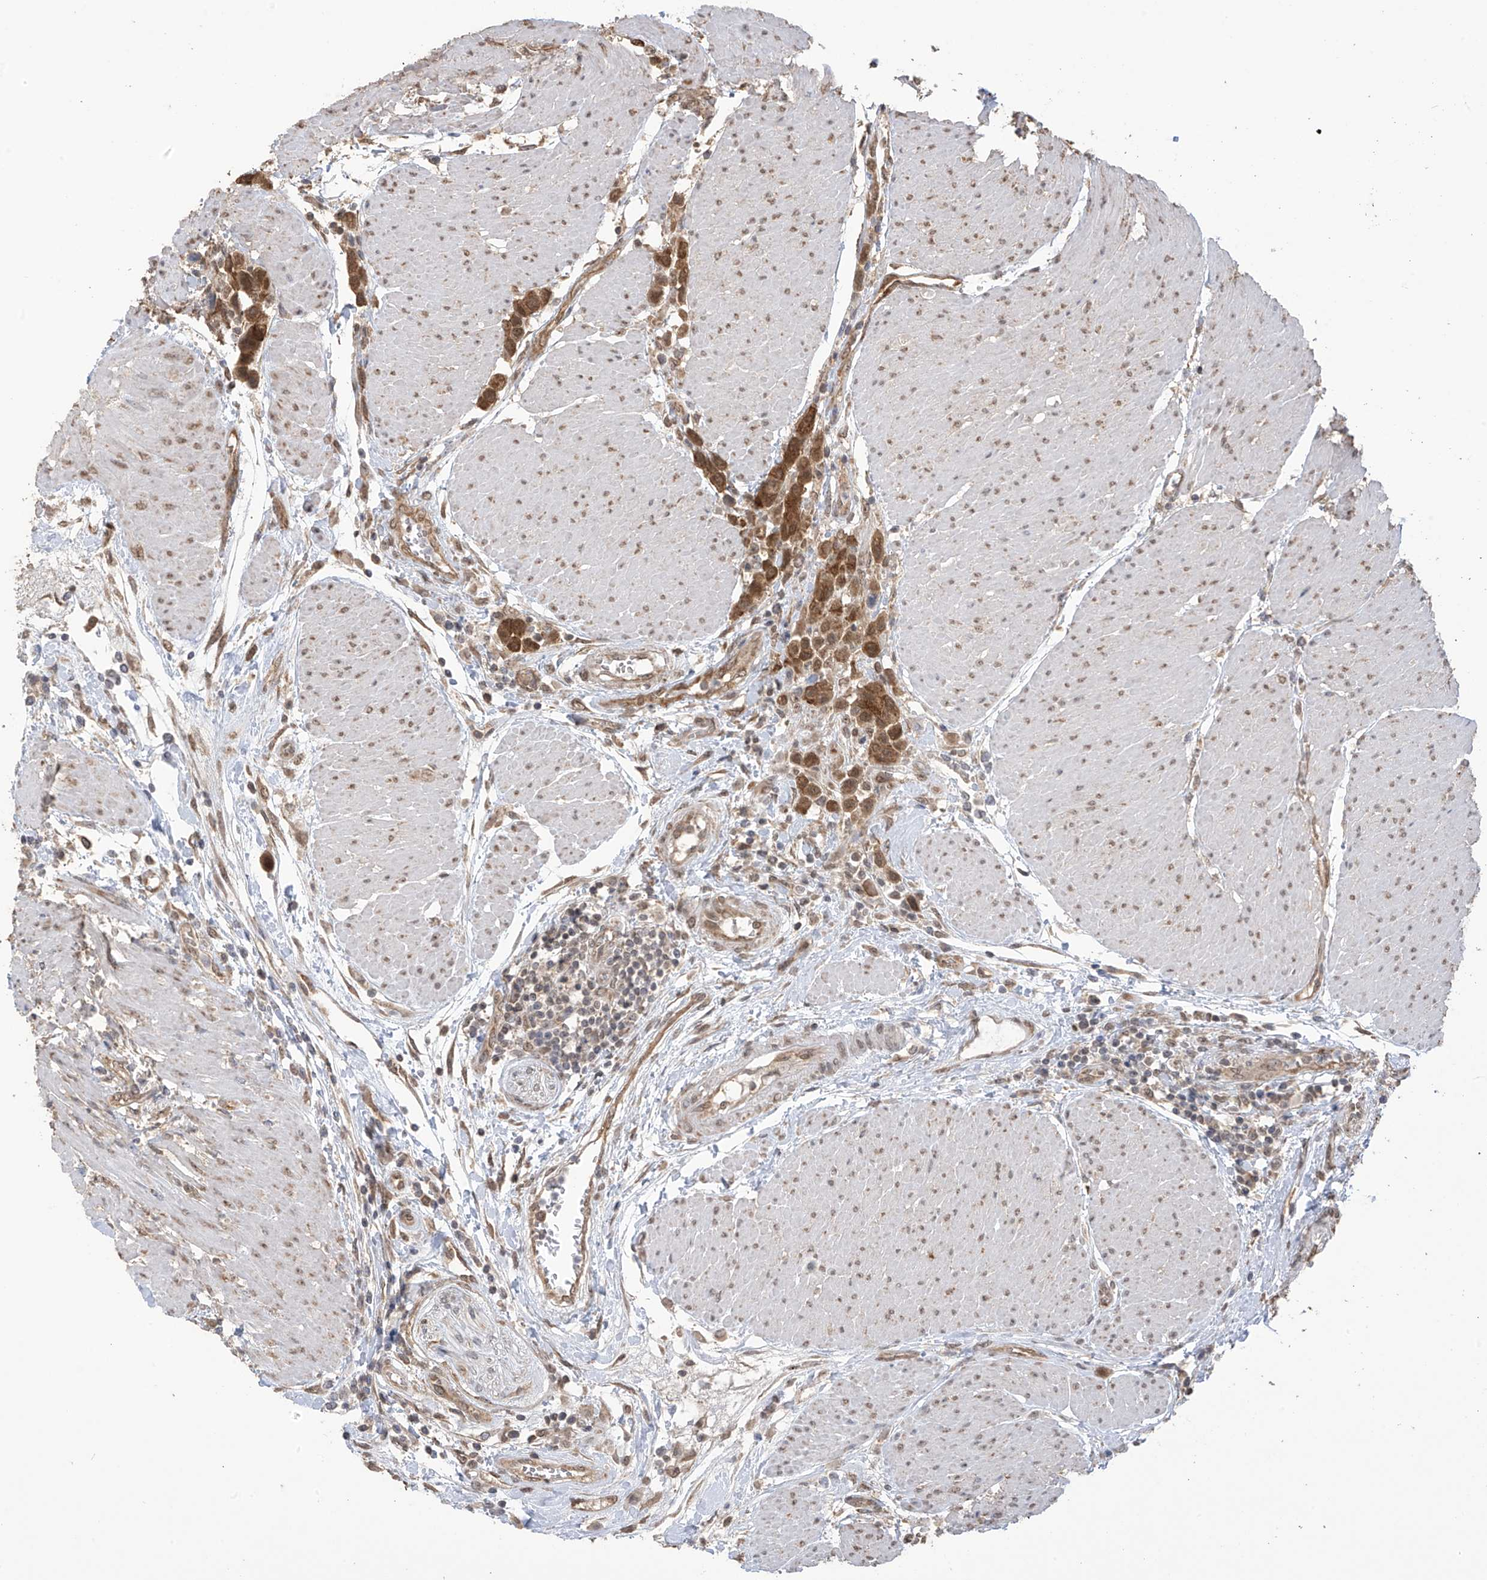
{"staining": {"intensity": "strong", "quantity": ">75%", "location": "cytoplasmic/membranous,nuclear"}, "tissue": "urothelial cancer", "cell_type": "Tumor cells", "image_type": "cancer", "snomed": [{"axis": "morphology", "description": "Urothelial carcinoma, High grade"}, {"axis": "topography", "description": "Urinary bladder"}], "caption": "High-grade urothelial carcinoma was stained to show a protein in brown. There is high levels of strong cytoplasmic/membranous and nuclear staining in approximately >75% of tumor cells. Using DAB (3,3'-diaminobenzidine) (brown) and hematoxylin (blue) stains, captured at high magnification using brightfield microscopy.", "gene": "KIAA1522", "patient": {"sex": "male", "age": 50}}